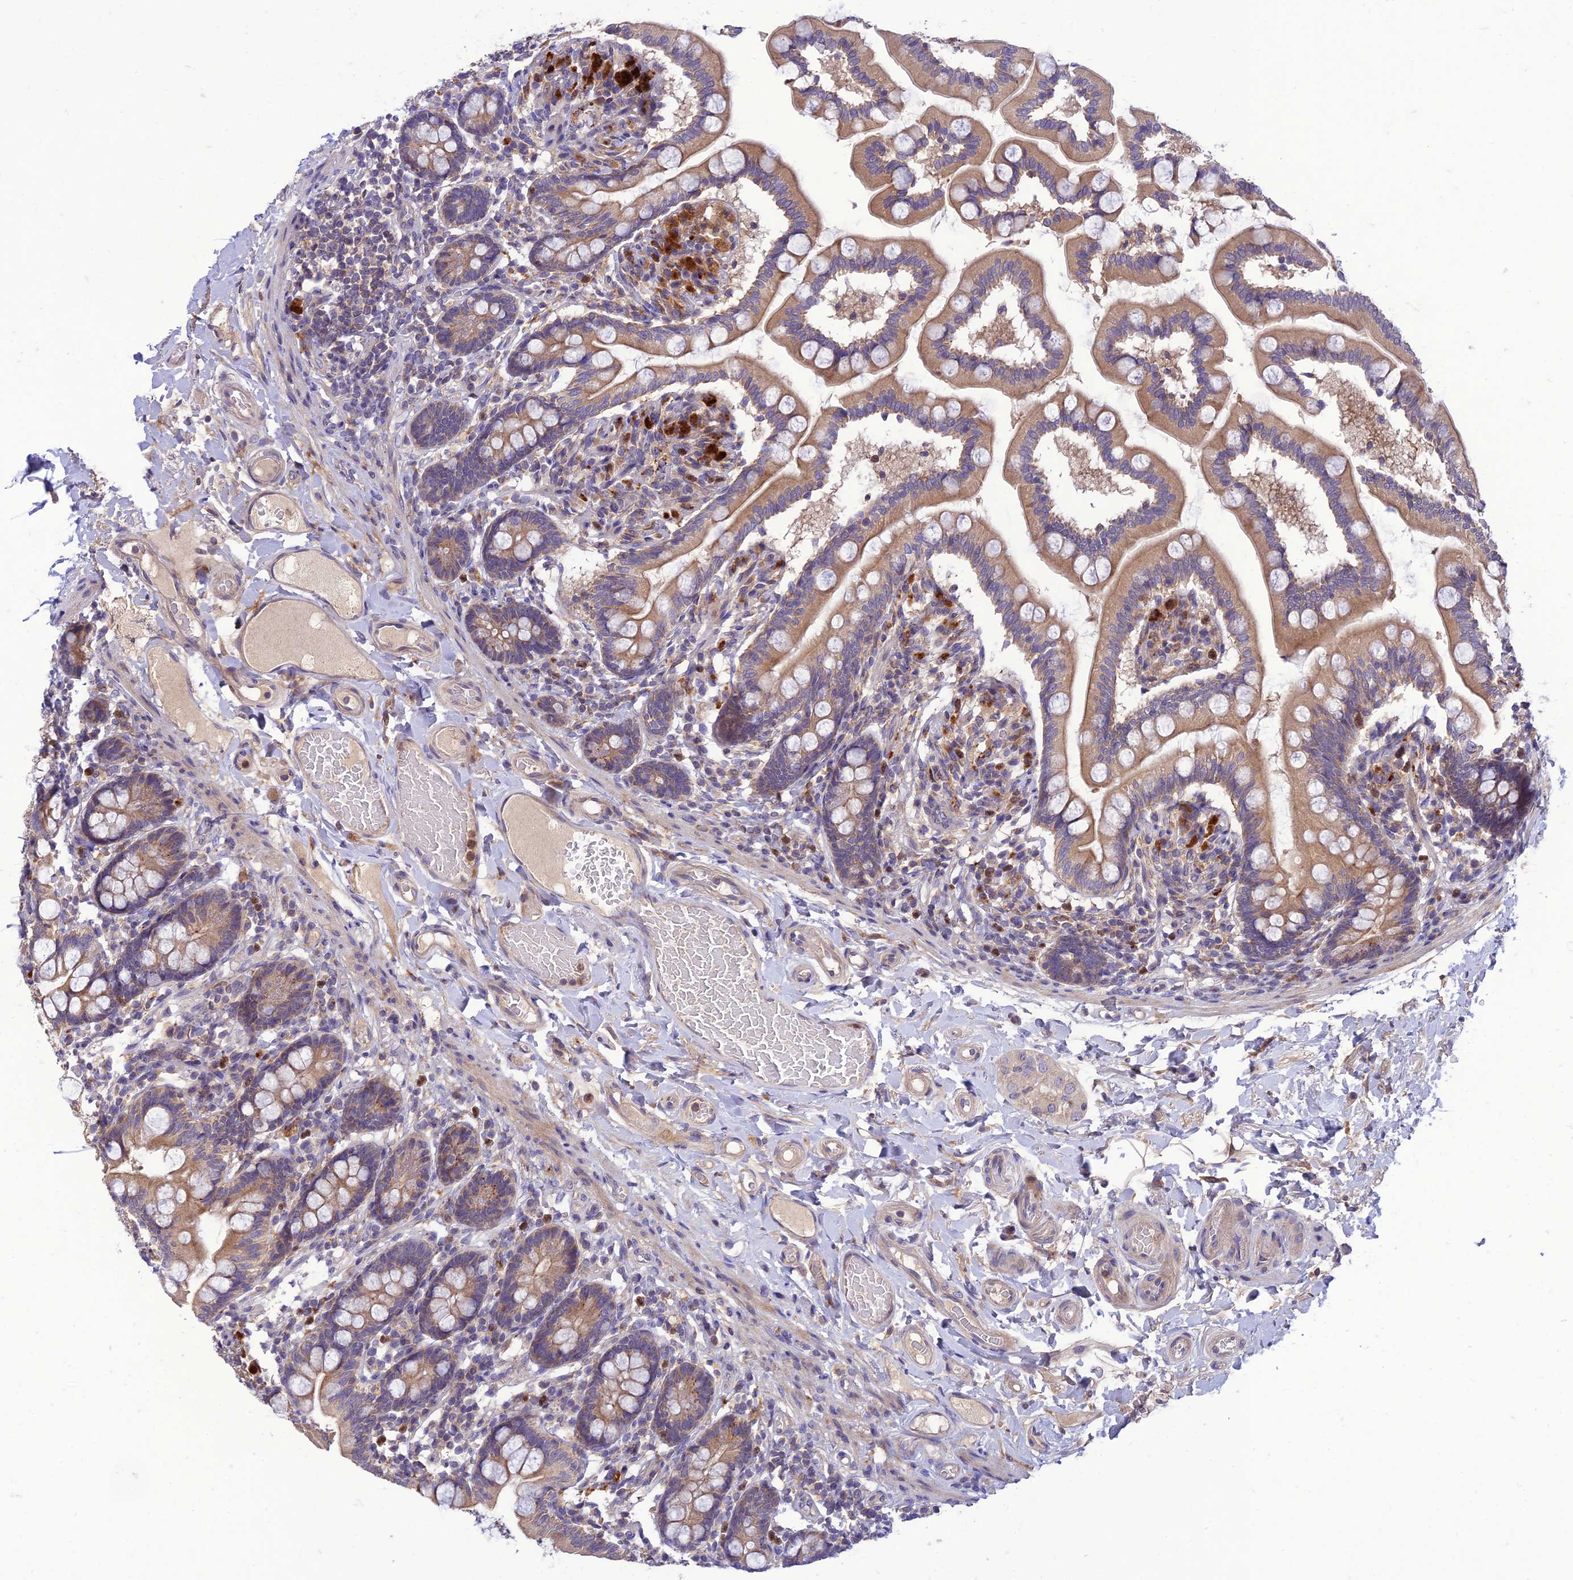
{"staining": {"intensity": "moderate", "quantity": ">75%", "location": "cytoplasmic/membranous"}, "tissue": "small intestine", "cell_type": "Glandular cells", "image_type": "normal", "snomed": [{"axis": "morphology", "description": "Normal tissue, NOS"}, {"axis": "topography", "description": "Small intestine"}], "caption": "Glandular cells show medium levels of moderate cytoplasmic/membranous expression in approximately >75% of cells in benign small intestine. (DAB IHC with brightfield microscopy, high magnification).", "gene": "IRAK3", "patient": {"sex": "female", "age": 64}}